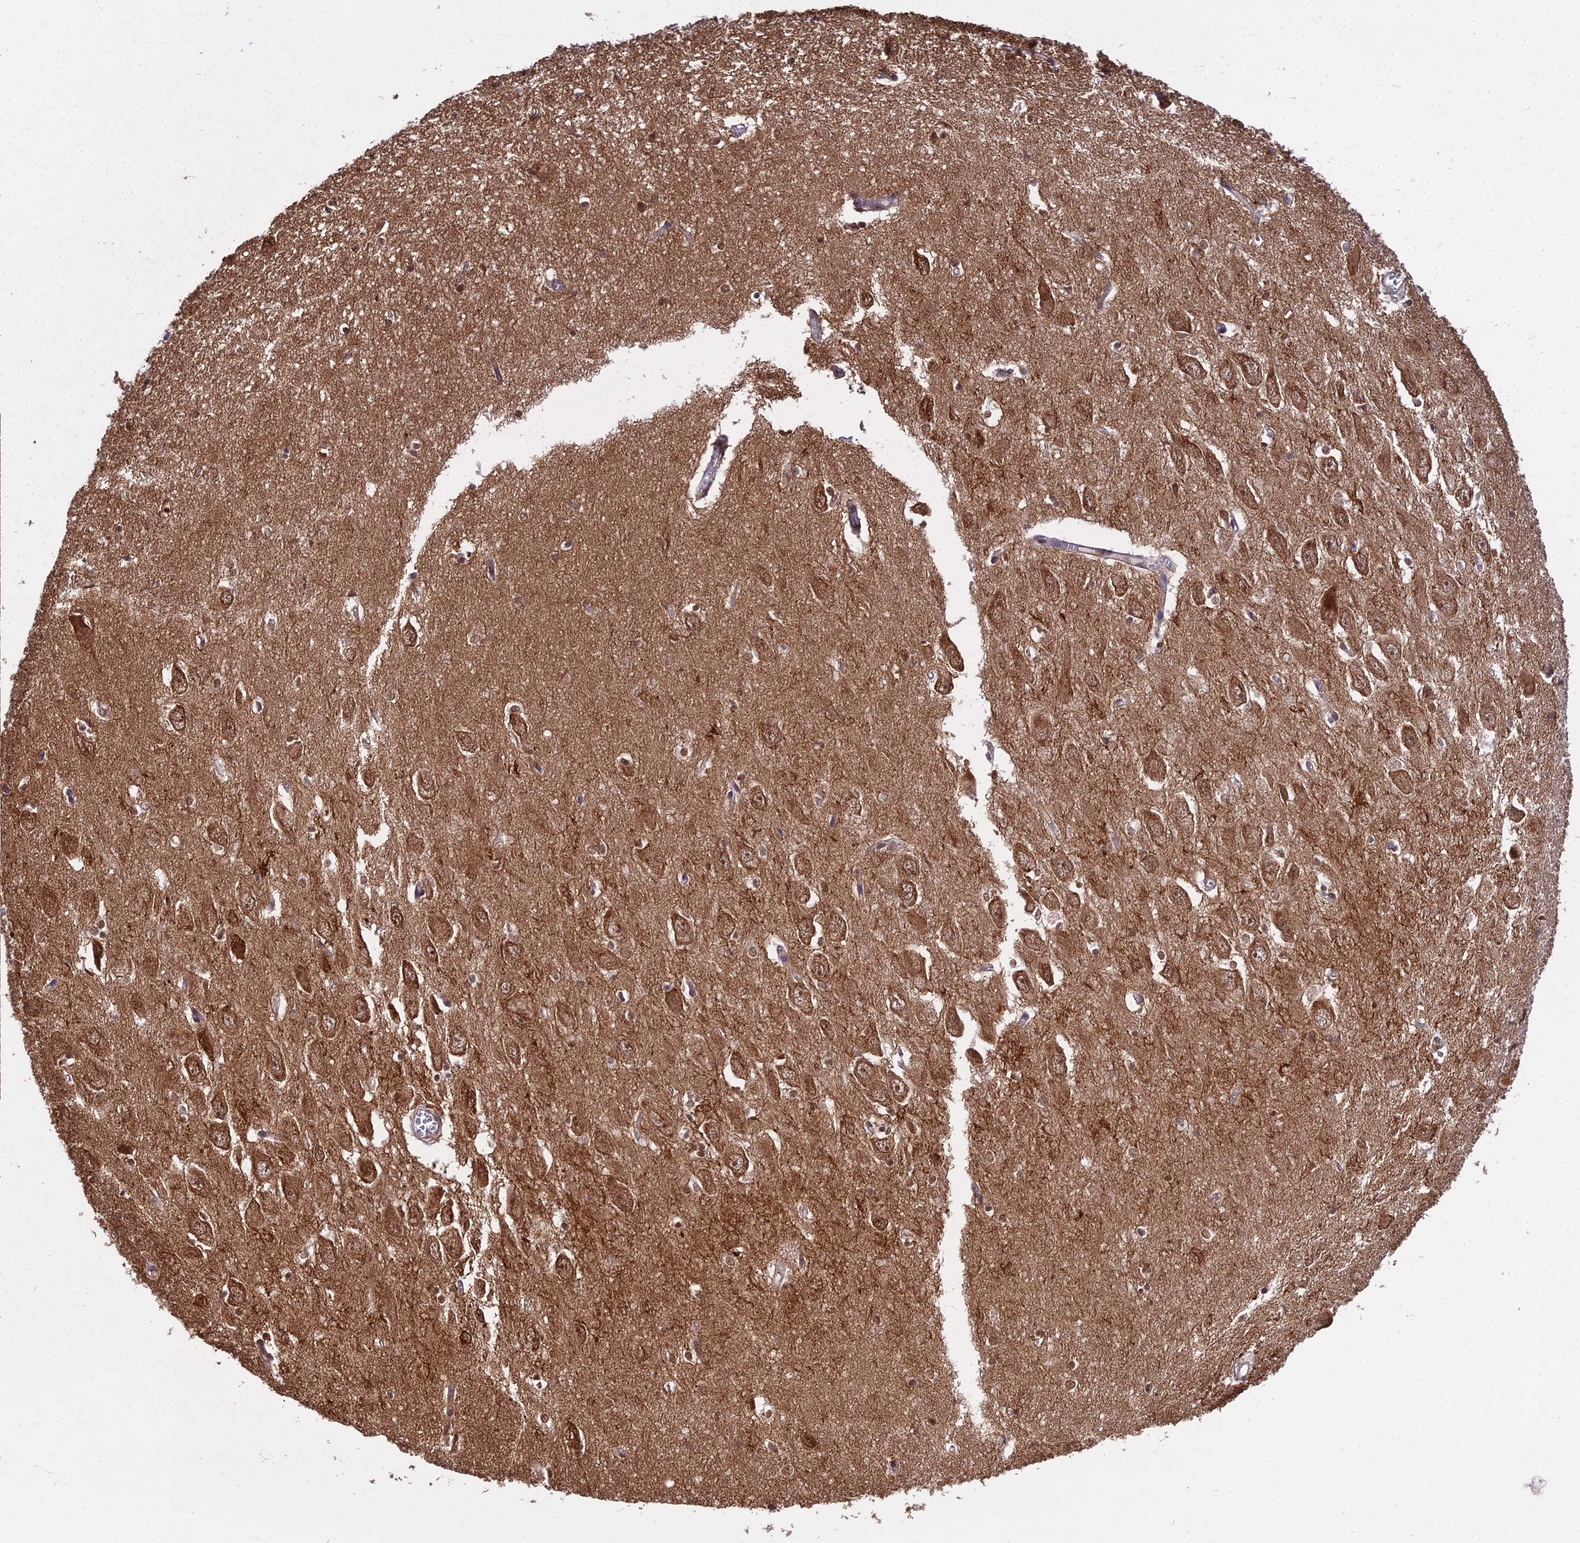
{"staining": {"intensity": "moderate", "quantity": "<25%", "location": "cytoplasmic/membranous,nuclear"}, "tissue": "hippocampus", "cell_type": "Glial cells", "image_type": "normal", "snomed": [{"axis": "morphology", "description": "Normal tissue, NOS"}, {"axis": "topography", "description": "Hippocampus"}], "caption": "Immunohistochemistry of normal human hippocampus reveals low levels of moderate cytoplasmic/membranous,nuclear expression in about <25% of glial cells. (DAB IHC, brown staining for protein, blue staining for nuclei).", "gene": "MAP6", "patient": {"sex": "female", "age": 64}}